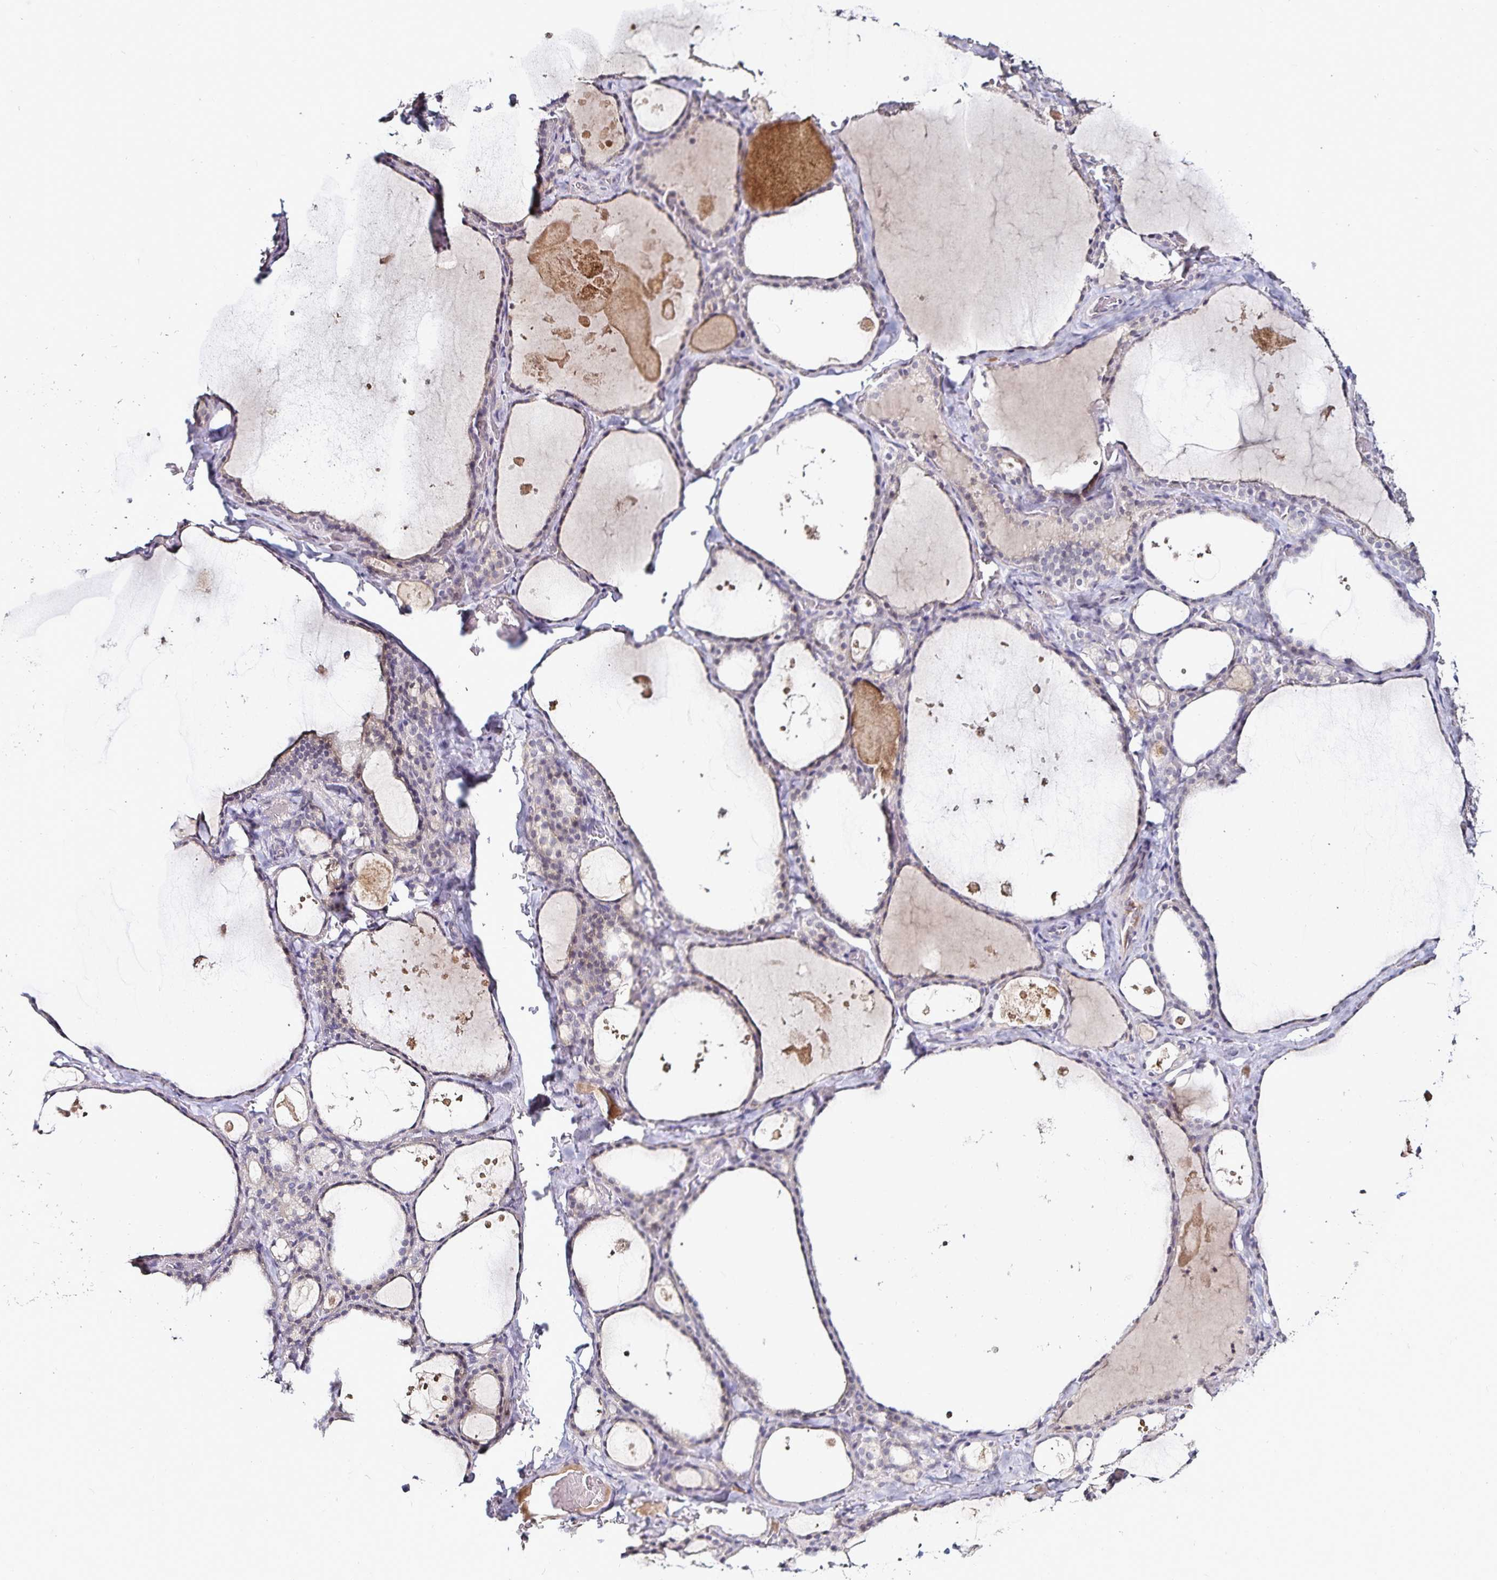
{"staining": {"intensity": "negative", "quantity": "none", "location": "none"}, "tissue": "thyroid gland", "cell_type": "Glandular cells", "image_type": "normal", "snomed": [{"axis": "morphology", "description": "Normal tissue, NOS"}, {"axis": "topography", "description": "Thyroid gland"}], "caption": "Protein analysis of normal thyroid gland displays no significant staining in glandular cells. The staining was performed using DAB (3,3'-diaminobenzidine) to visualize the protein expression in brown, while the nuclei were stained in blue with hematoxylin (Magnification: 20x).", "gene": "ACSL5", "patient": {"sex": "male", "age": 56}}